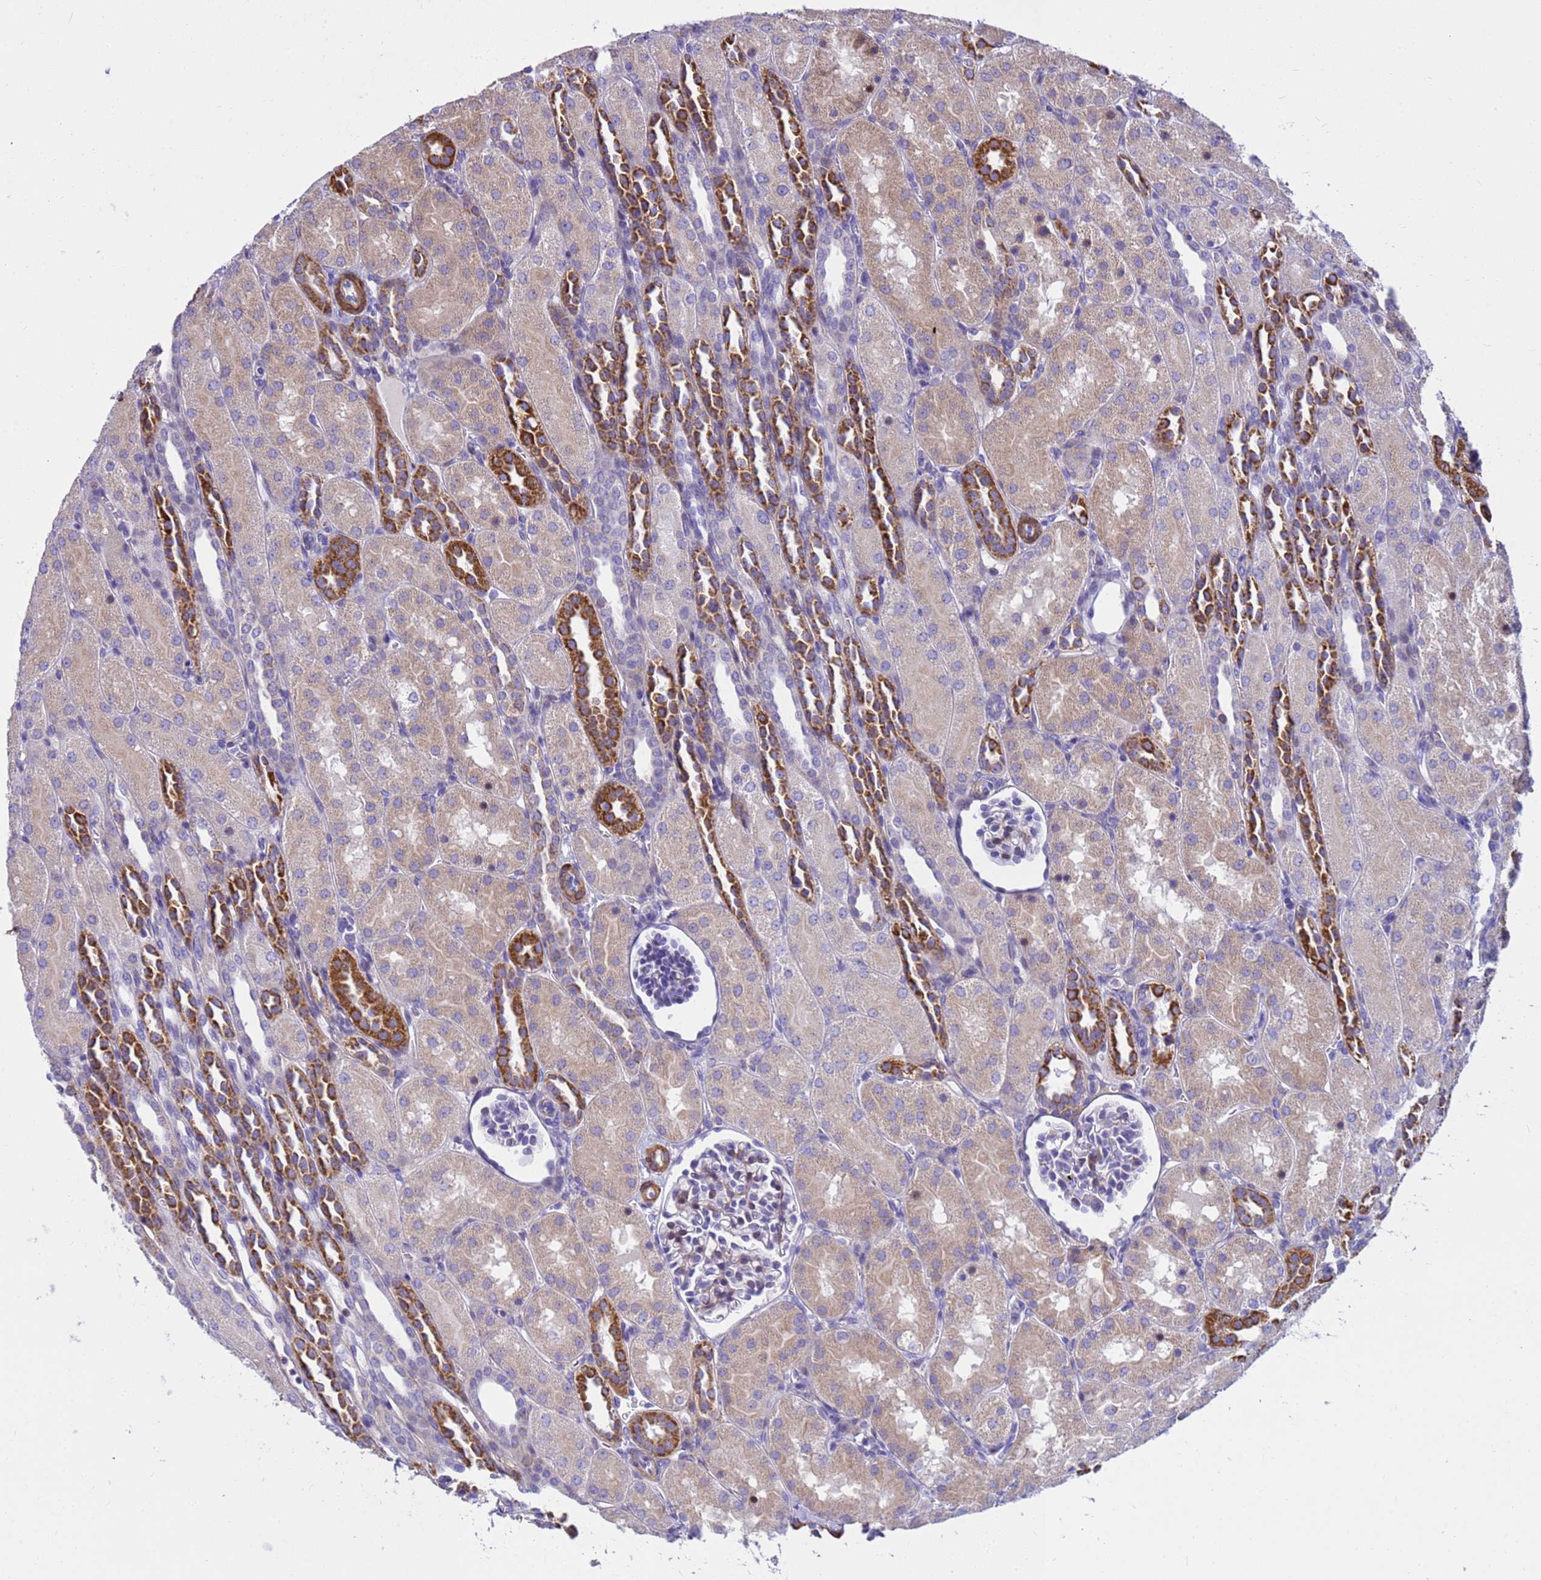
{"staining": {"intensity": "moderate", "quantity": "<25%", "location": "cytoplasmic/membranous"}, "tissue": "kidney", "cell_type": "Cells in glomeruli", "image_type": "normal", "snomed": [{"axis": "morphology", "description": "Normal tissue, NOS"}, {"axis": "topography", "description": "Kidney"}], "caption": "Kidney stained with a brown dye displays moderate cytoplasmic/membranous positive expression in about <25% of cells in glomeruli.", "gene": "P2RX7", "patient": {"sex": "male", "age": 1}}